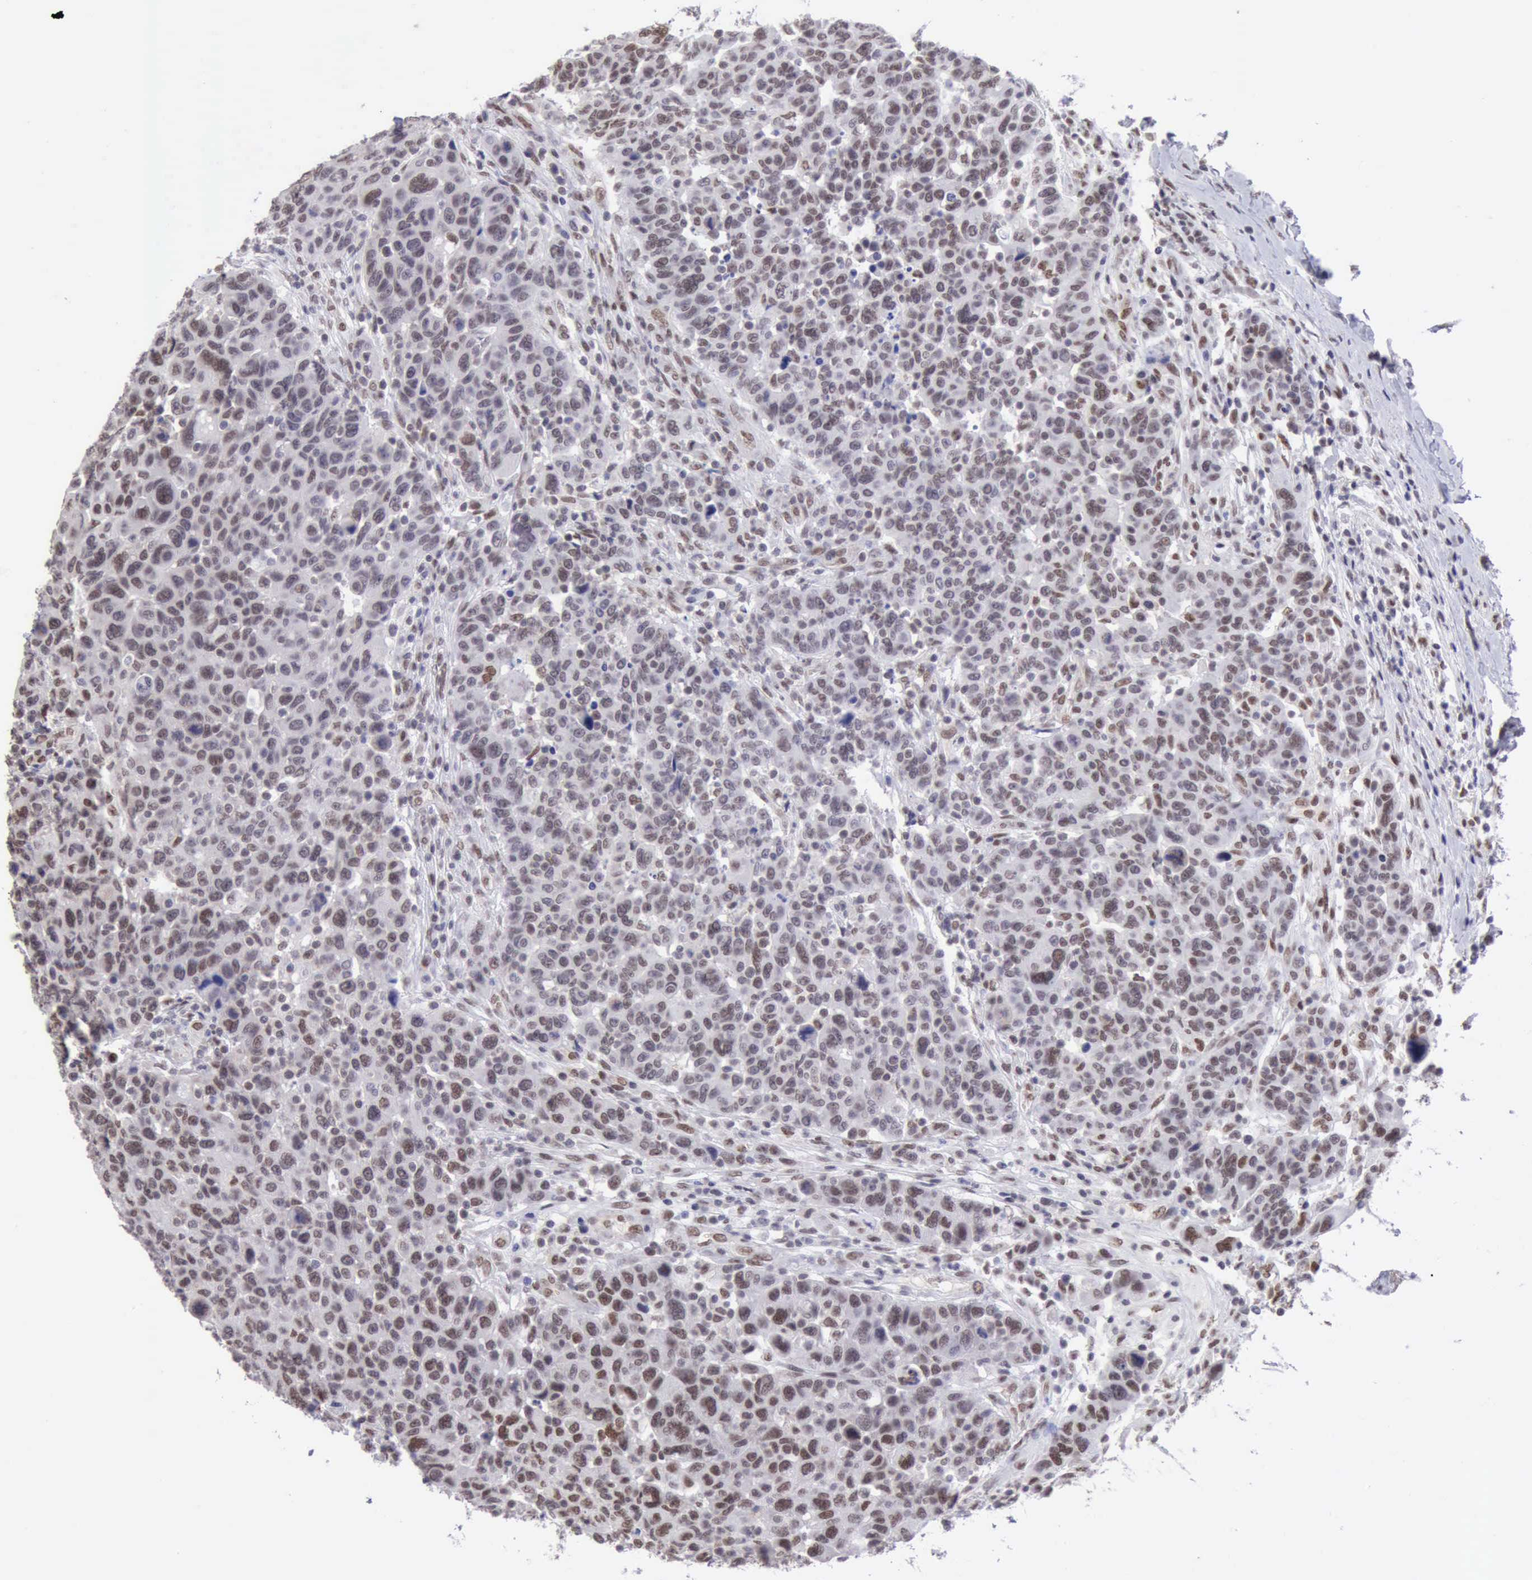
{"staining": {"intensity": "weak", "quantity": "<25%", "location": "nuclear"}, "tissue": "breast cancer", "cell_type": "Tumor cells", "image_type": "cancer", "snomed": [{"axis": "morphology", "description": "Duct carcinoma"}, {"axis": "topography", "description": "Breast"}], "caption": "Tumor cells show no significant protein expression in breast cancer.", "gene": "ERCC4", "patient": {"sex": "female", "age": 37}}